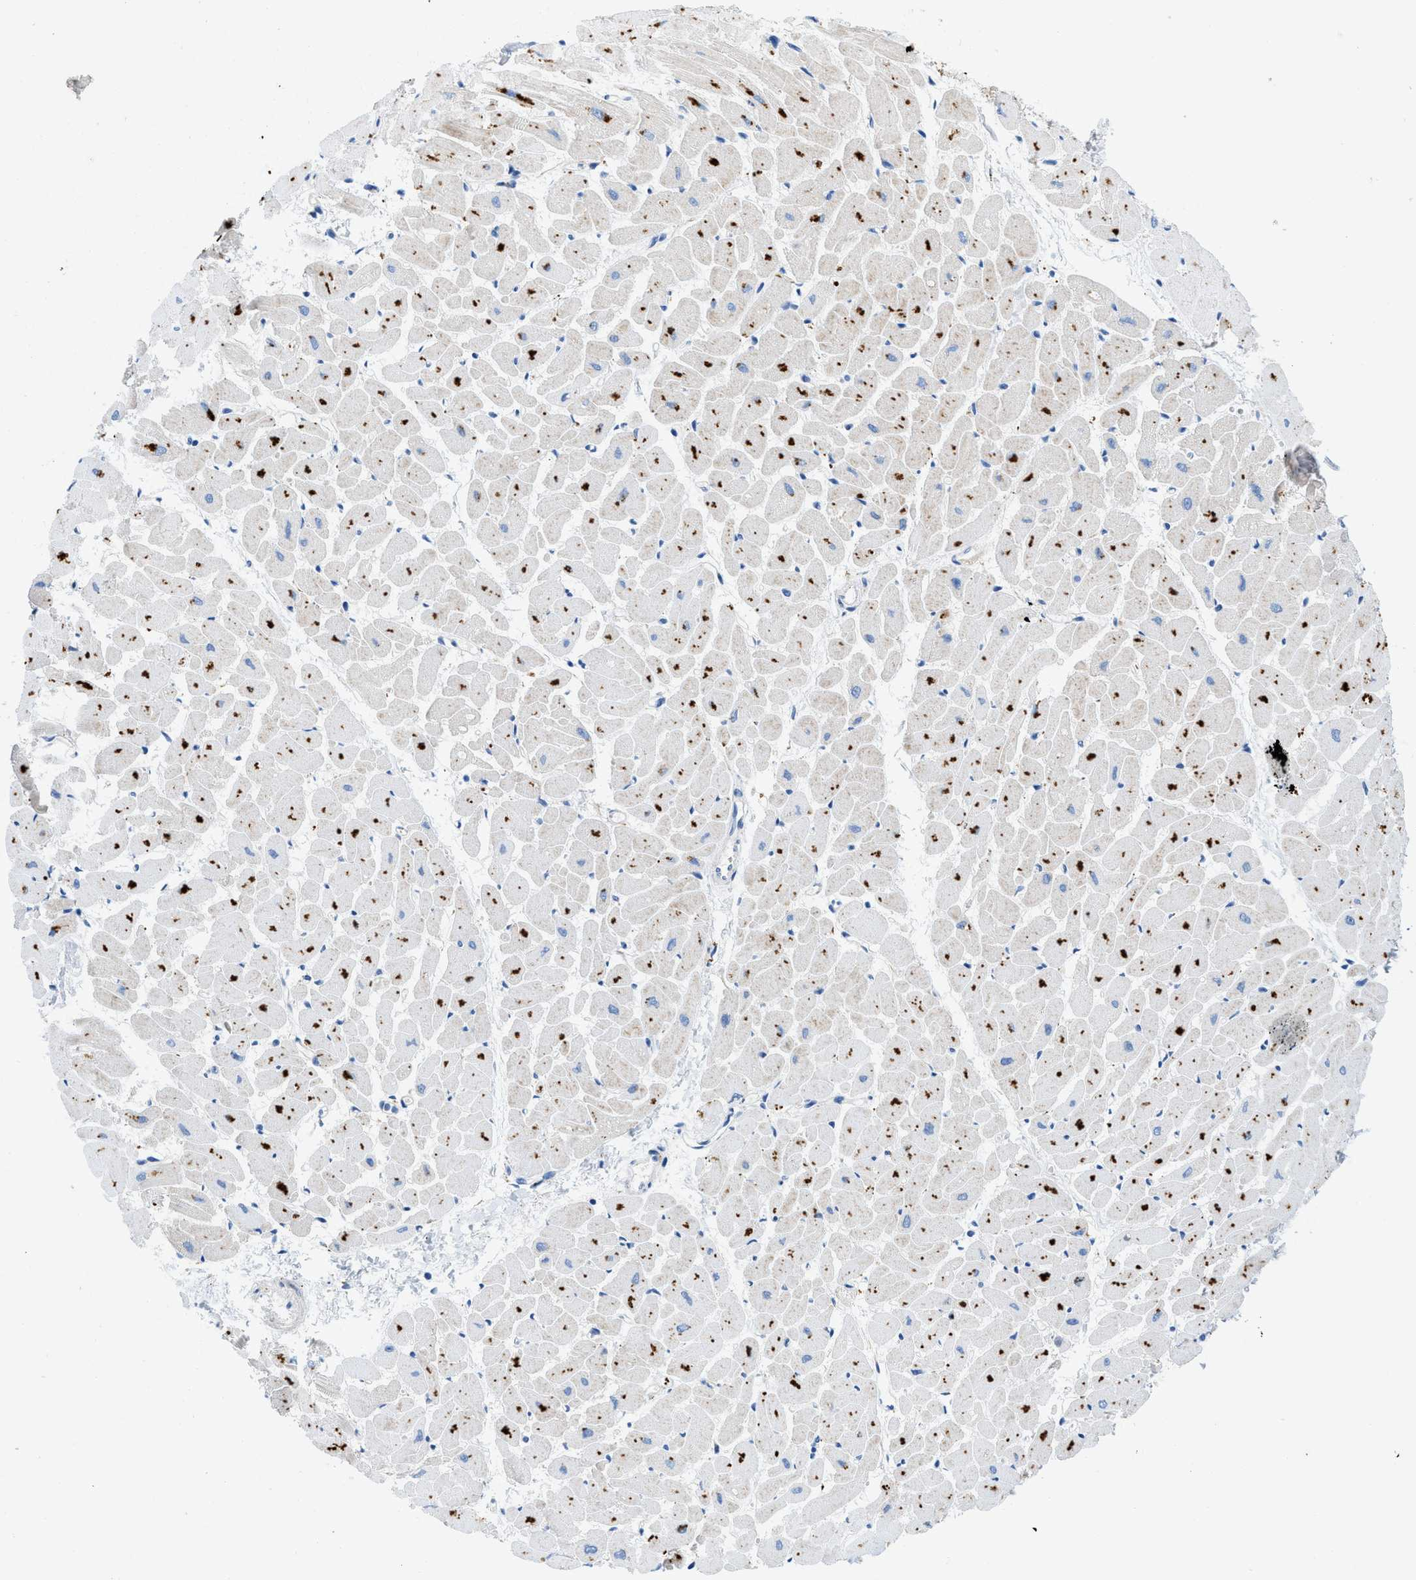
{"staining": {"intensity": "strong", "quantity": "25%-75%", "location": "cytoplasmic/membranous"}, "tissue": "heart muscle", "cell_type": "Cardiomyocytes", "image_type": "normal", "snomed": [{"axis": "morphology", "description": "Normal tissue, NOS"}, {"axis": "topography", "description": "Heart"}], "caption": "The image exhibits staining of benign heart muscle, revealing strong cytoplasmic/membranous protein staining (brown color) within cardiomyocytes.", "gene": "TMEM248", "patient": {"sex": "female", "age": 19}}